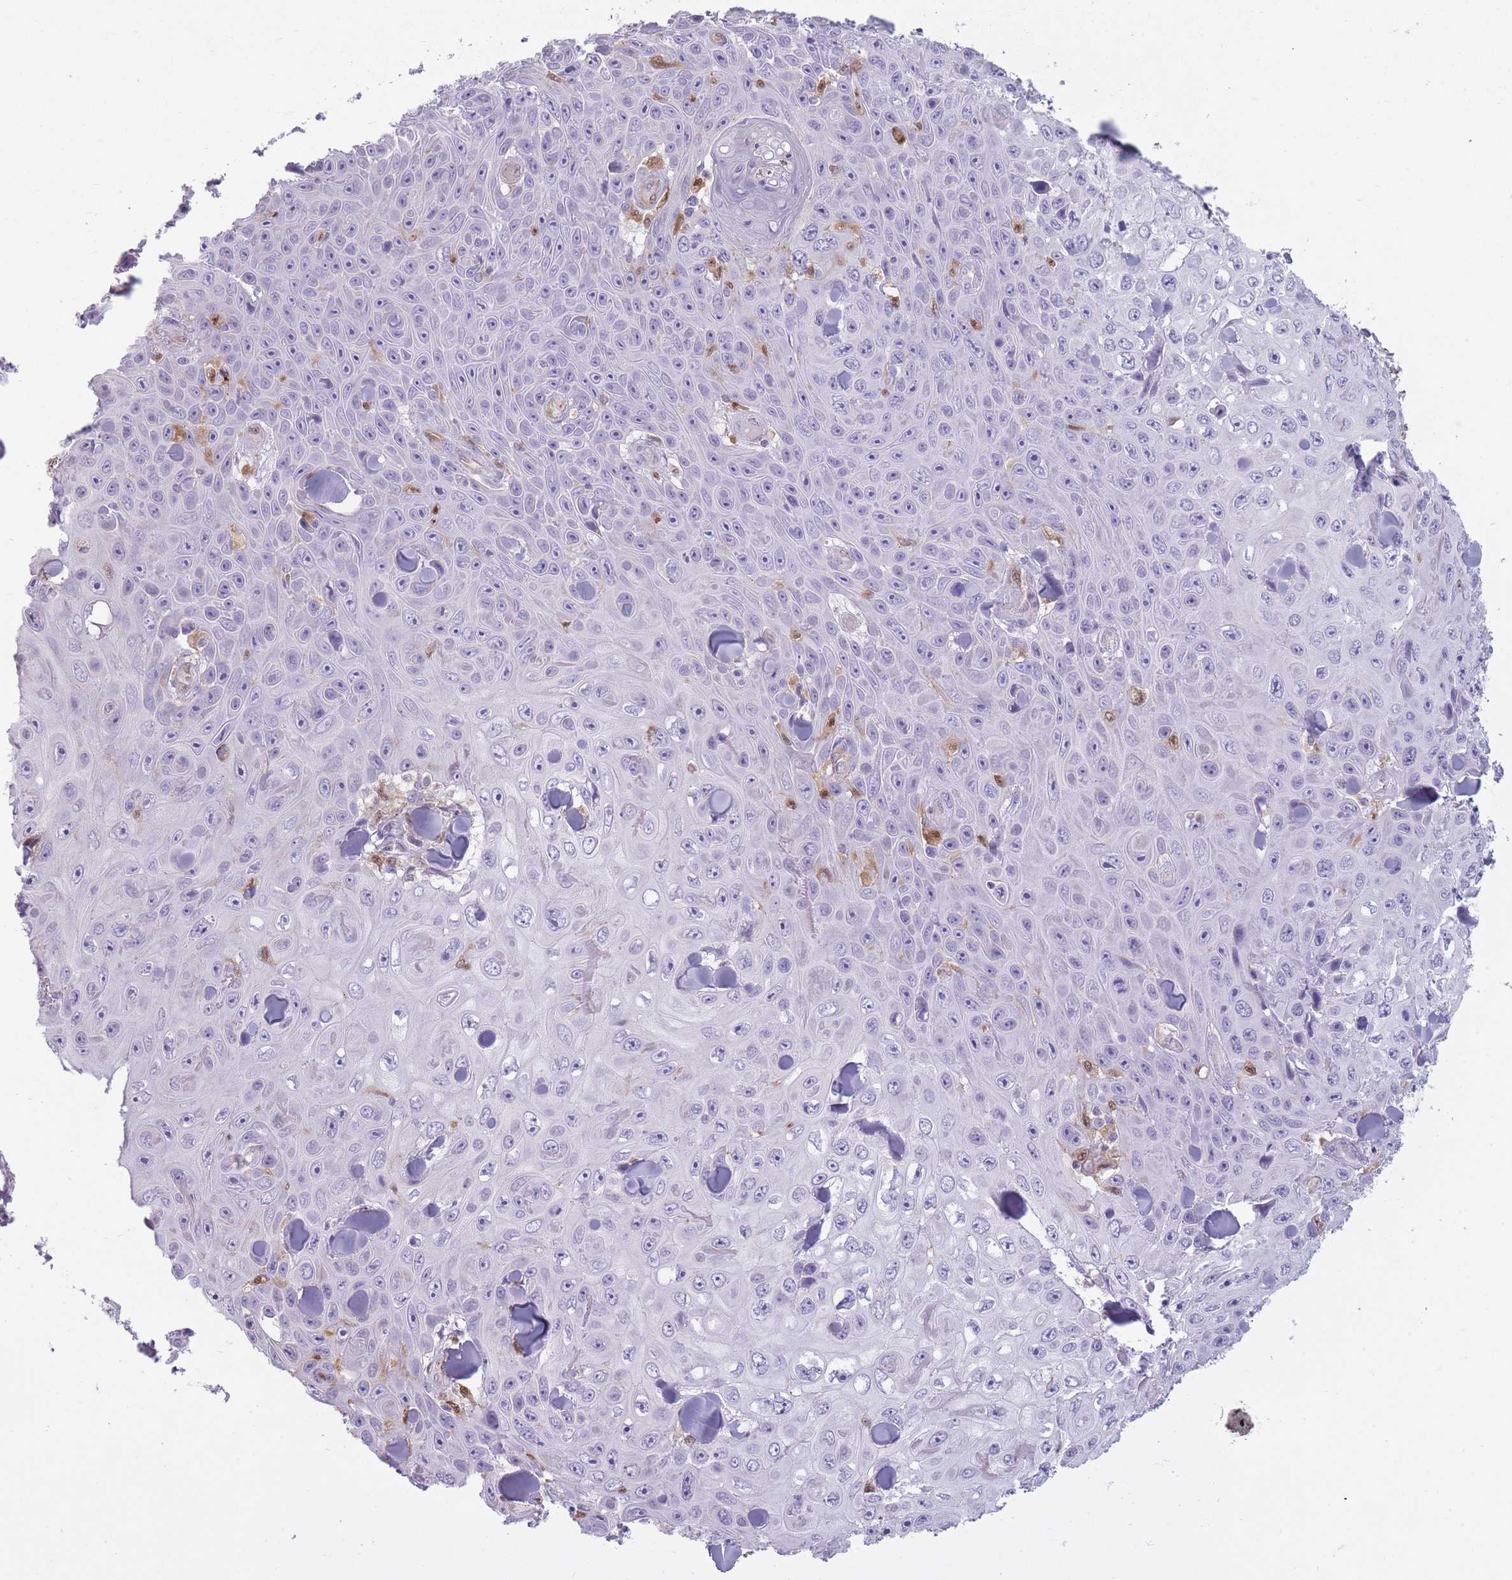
{"staining": {"intensity": "negative", "quantity": "none", "location": "none"}, "tissue": "skin cancer", "cell_type": "Tumor cells", "image_type": "cancer", "snomed": [{"axis": "morphology", "description": "Squamous cell carcinoma, NOS"}, {"axis": "topography", "description": "Skin"}], "caption": "Tumor cells show no significant staining in squamous cell carcinoma (skin).", "gene": "LGALS9", "patient": {"sex": "male", "age": 82}}